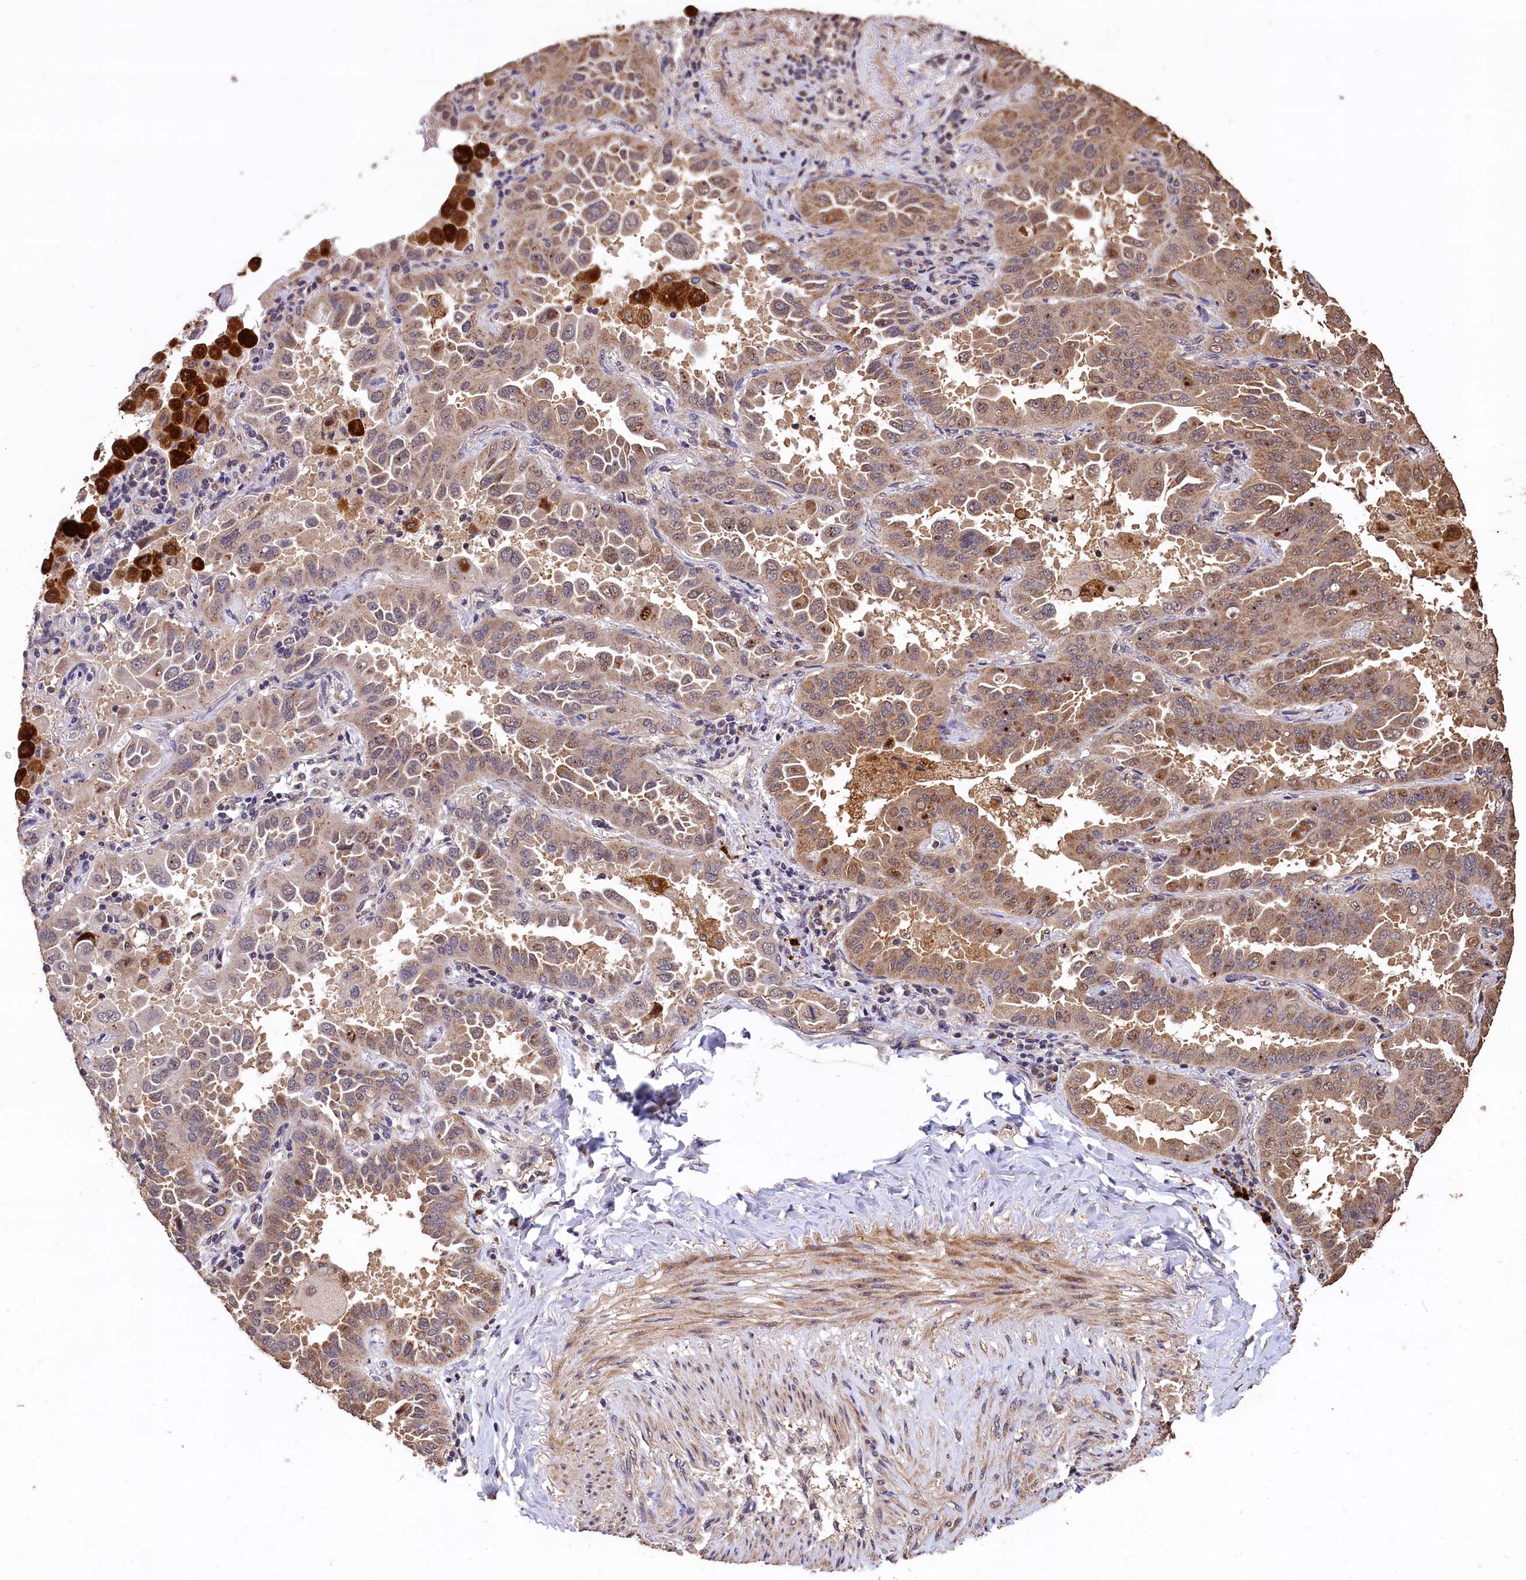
{"staining": {"intensity": "moderate", "quantity": ">75%", "location": "cytoplasmic/membranous"}, "tissue": "lung cancer", "cell_type": "Tumor cells", "image_type": "cancer", "snomed": [{"axis": "morphology", "description": "Adenocarcinoma, NOS"}, {"axis": "topography", "description": "Lung"}], "caption": "Protein expression by immunohistochemistry (IHC) exhibits moderate cytoplasmic/membranous positivity in approximately >75% of tumor cells in lung cancer.", "gene": "LSM4", "patient": {"sex": "male", "age": 64}}